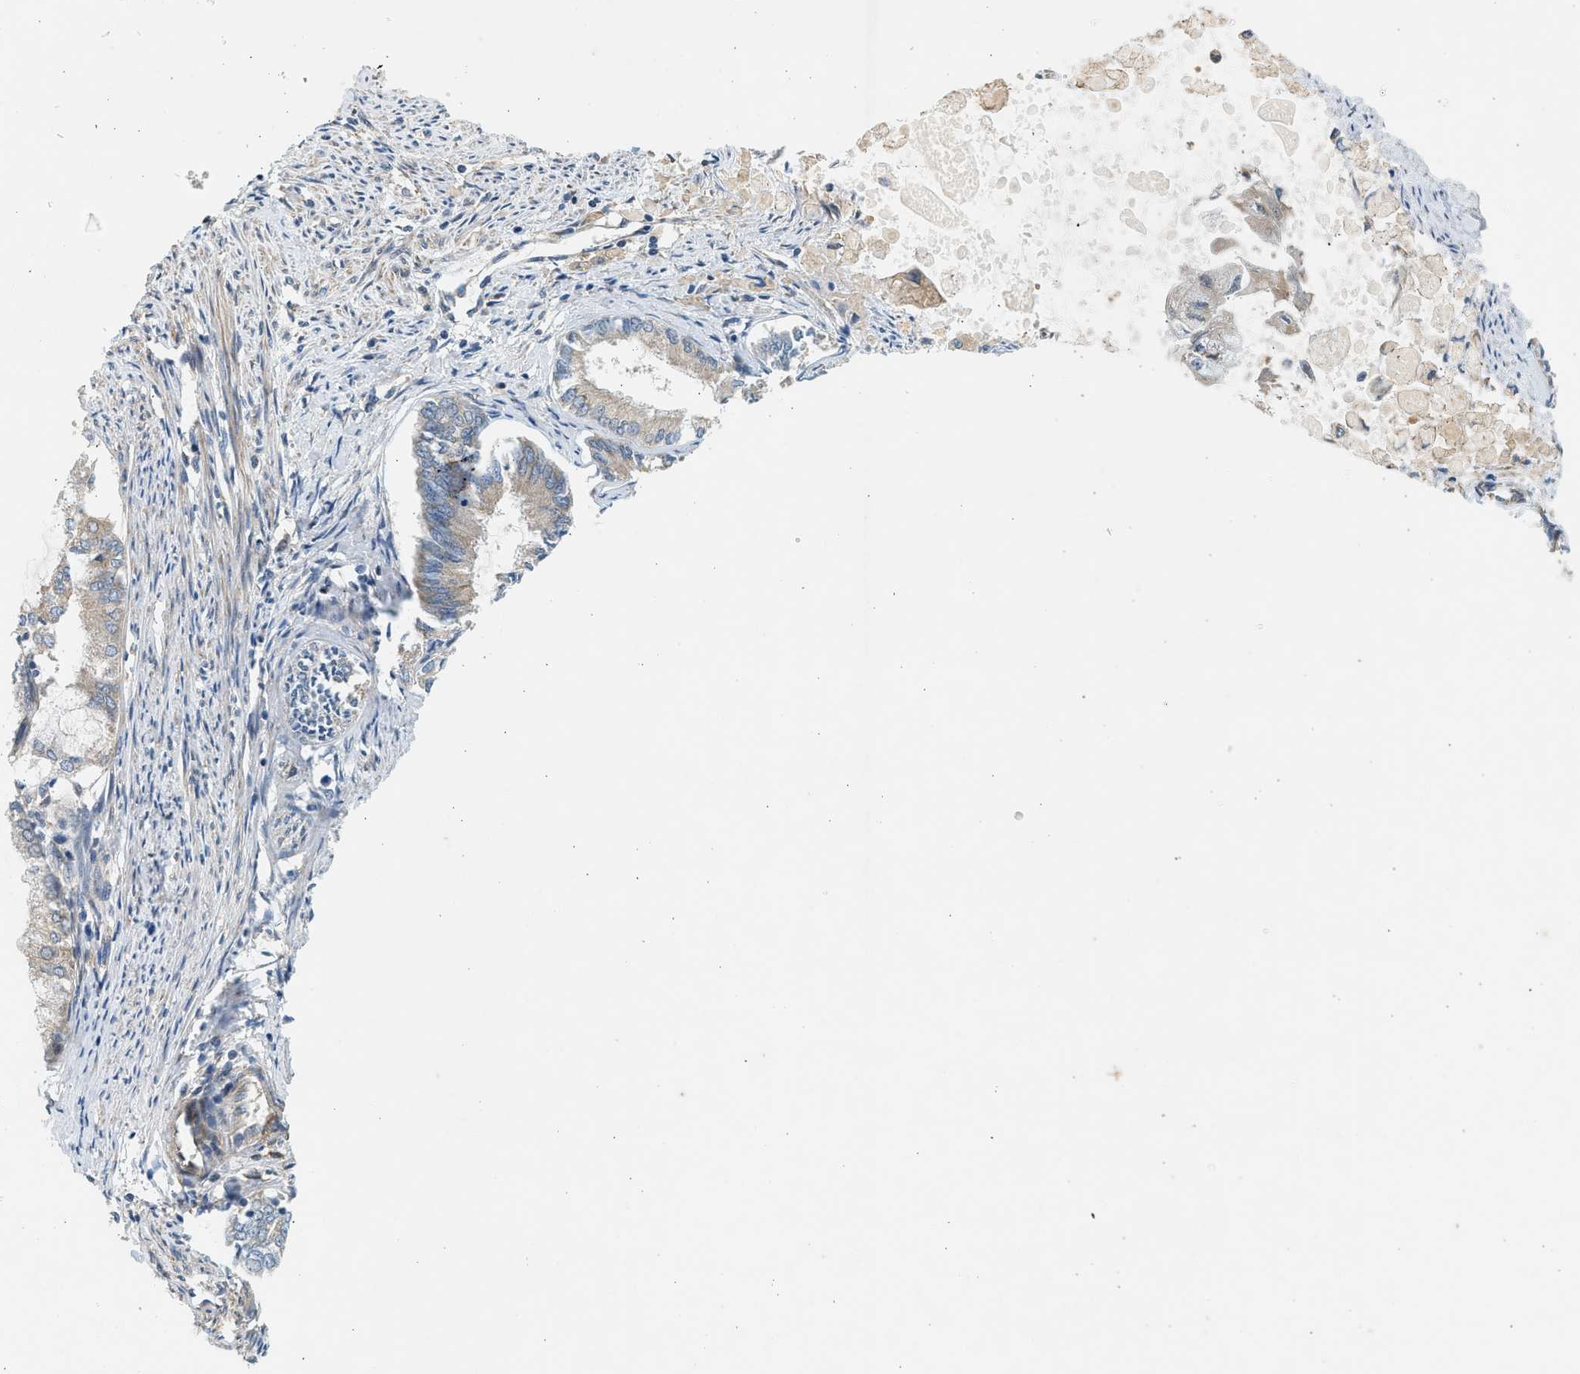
{"staining": {"intensity": "weak", "quantity": "<25%", "location": "cytoplasmic/membranous"}, "tissue": "endometrial cancer", "cell_type": "Tumor cells", "image_type": "cancer", "snomed": [{"axis": "morphology", "description": "Adenocarcinoma, NOS"}, {"axis": "topography", "description": "Endometrium"}], "caption": "The immunohistochemistry (IHC) image has no significant expression in tumor cells of endometrial cancer tissue.", "gene": "KDELR2", "patient": {"sex": "female", "age": 86}}